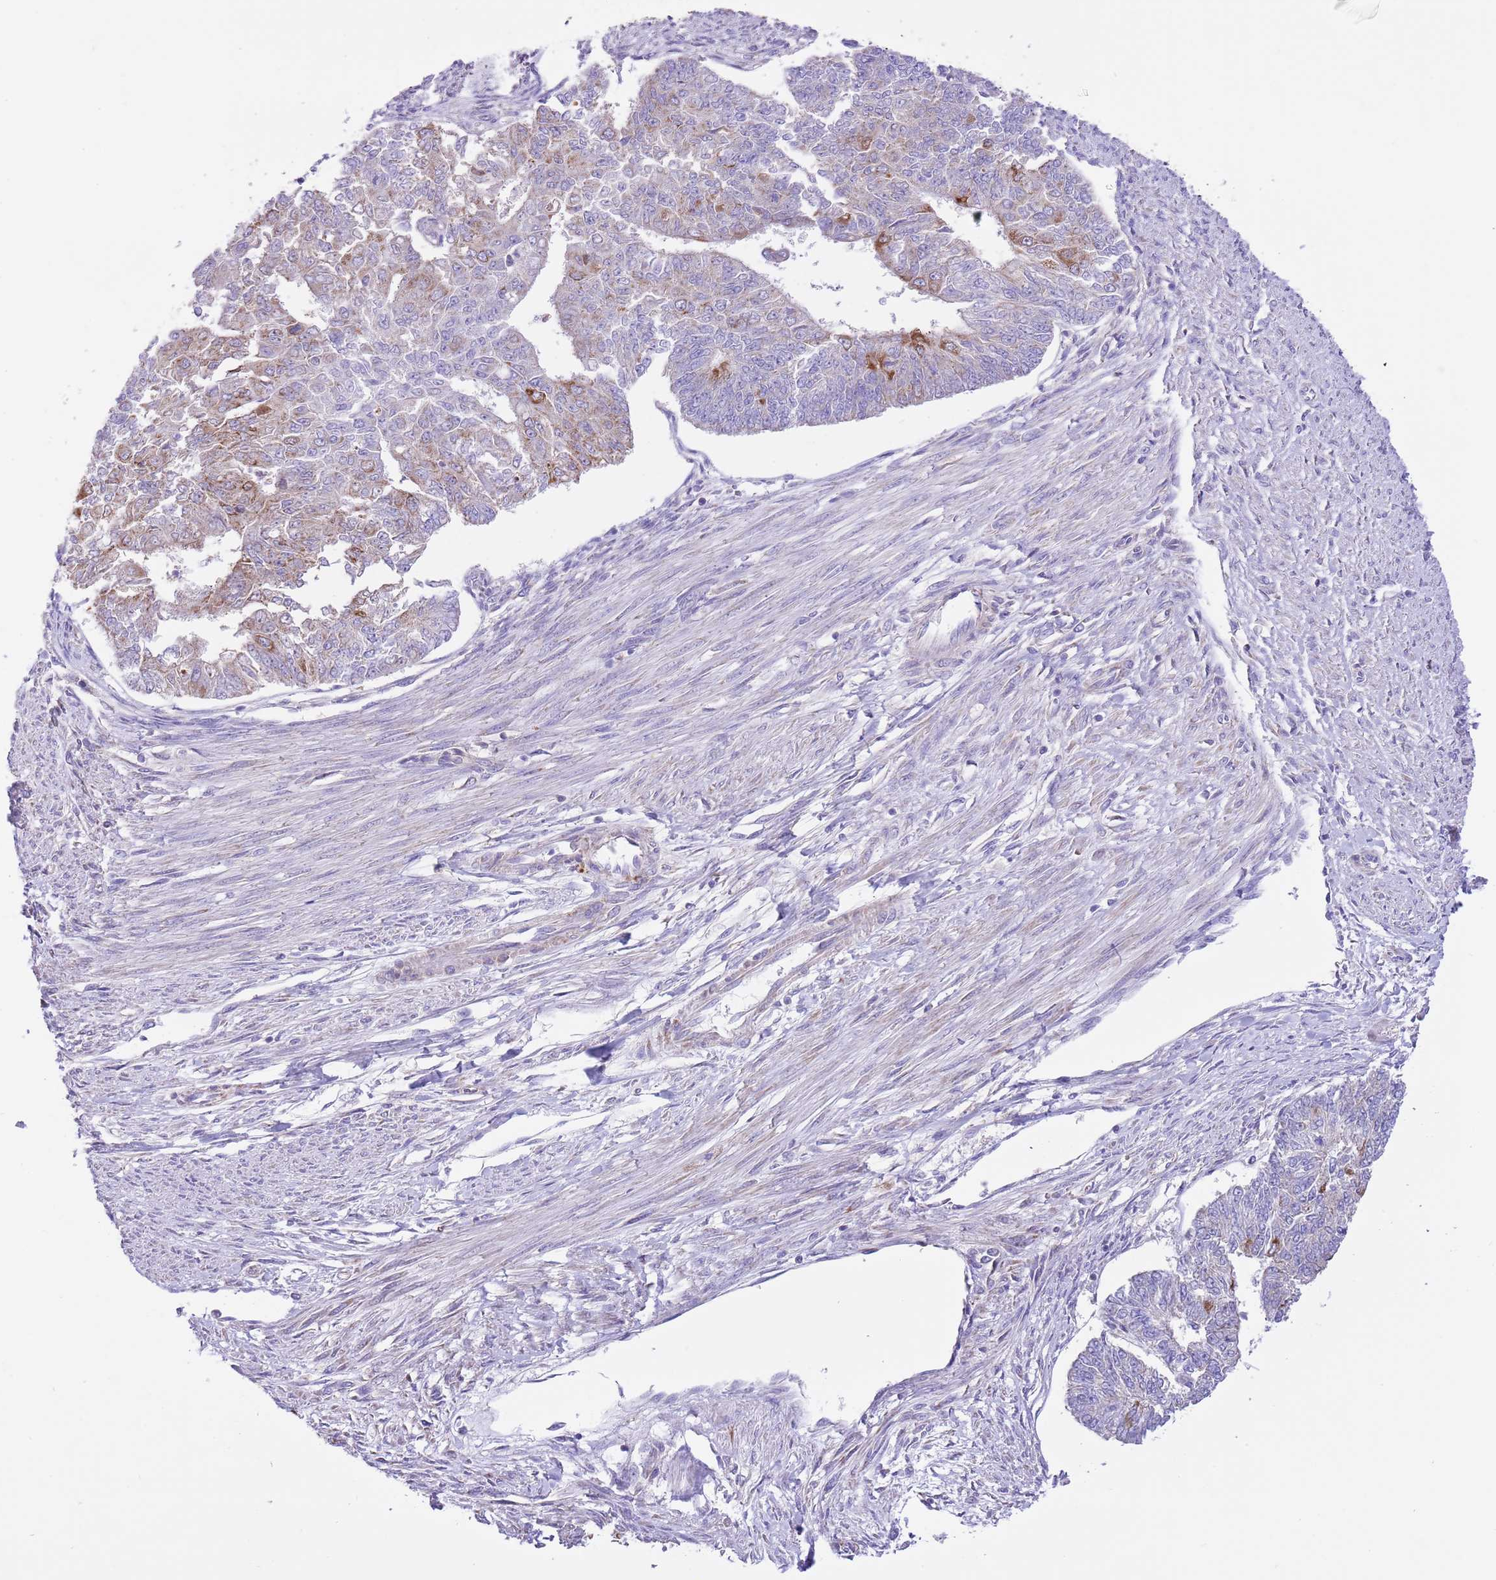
{"staining": {"intensity": "strong", "quantity": "<25%", "location": "cytoplasmic/membranous"}, "tissue": "endometrial cancer", "cell_type": "Tumor cells", "image_type": "cancer", "snomed": [{"axis": "morphology", "description": "Adenocarcinoma, NOS"}, {"axis": "topography", "description": "Endometrium"}], "caption": "This histopathology image exhibits endometrial cancer (adenocarcinoma) stained with IHC to label a protein in brown. The cytoplasmic/membranous of tumor cells show strong positivity for the protein. Nuclei are counter-stained blue.", "gene": "SS18L2", "patient": {"sex": "female", "age": 32}}